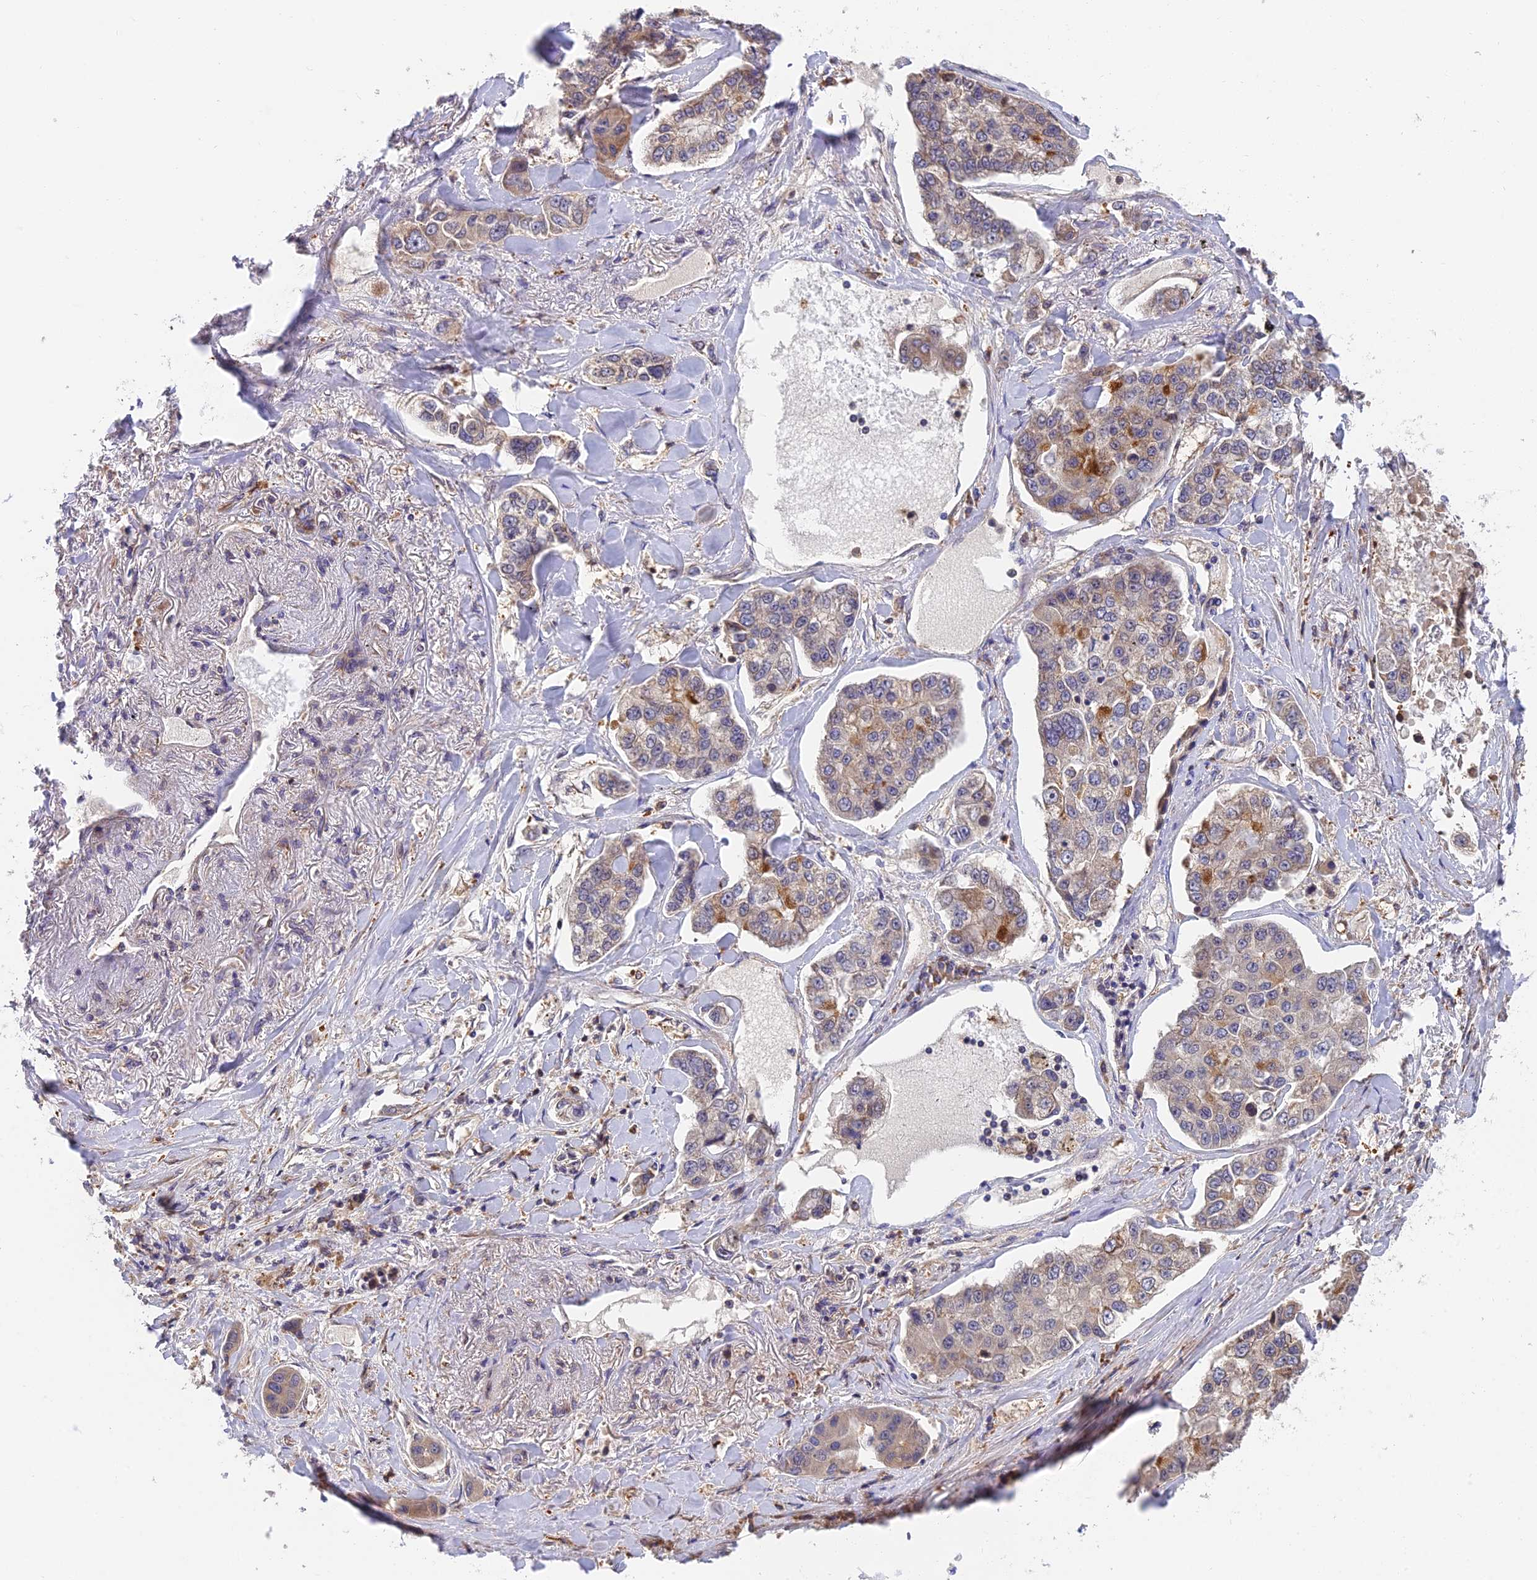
{"staining": {"intensity": "moderate", "quantity": "<25%", "location": "cytoplasmic/membranous"}, "tissue": "lung cancer", "cell_type": "Tumor cells", "image_type": "cancer", "snomed": [{"axis": "morphology", "description": "Adenocarcinoma, NOS"}, {"axis": "topography", "description": "Lung"}], "caption": "An image of lung cancer (adenocarcinoma) stained for a protein displays moderate cytoplasmic/membranous brown staining in tumor cells. The staining was performed using DAB to visualize the protein expression in brown, while the nuclei were stained in blue with hematoxylin (Magnification: 20x).", "gene": "IPO5", "patient": {"sex": "male", "age": 49}}